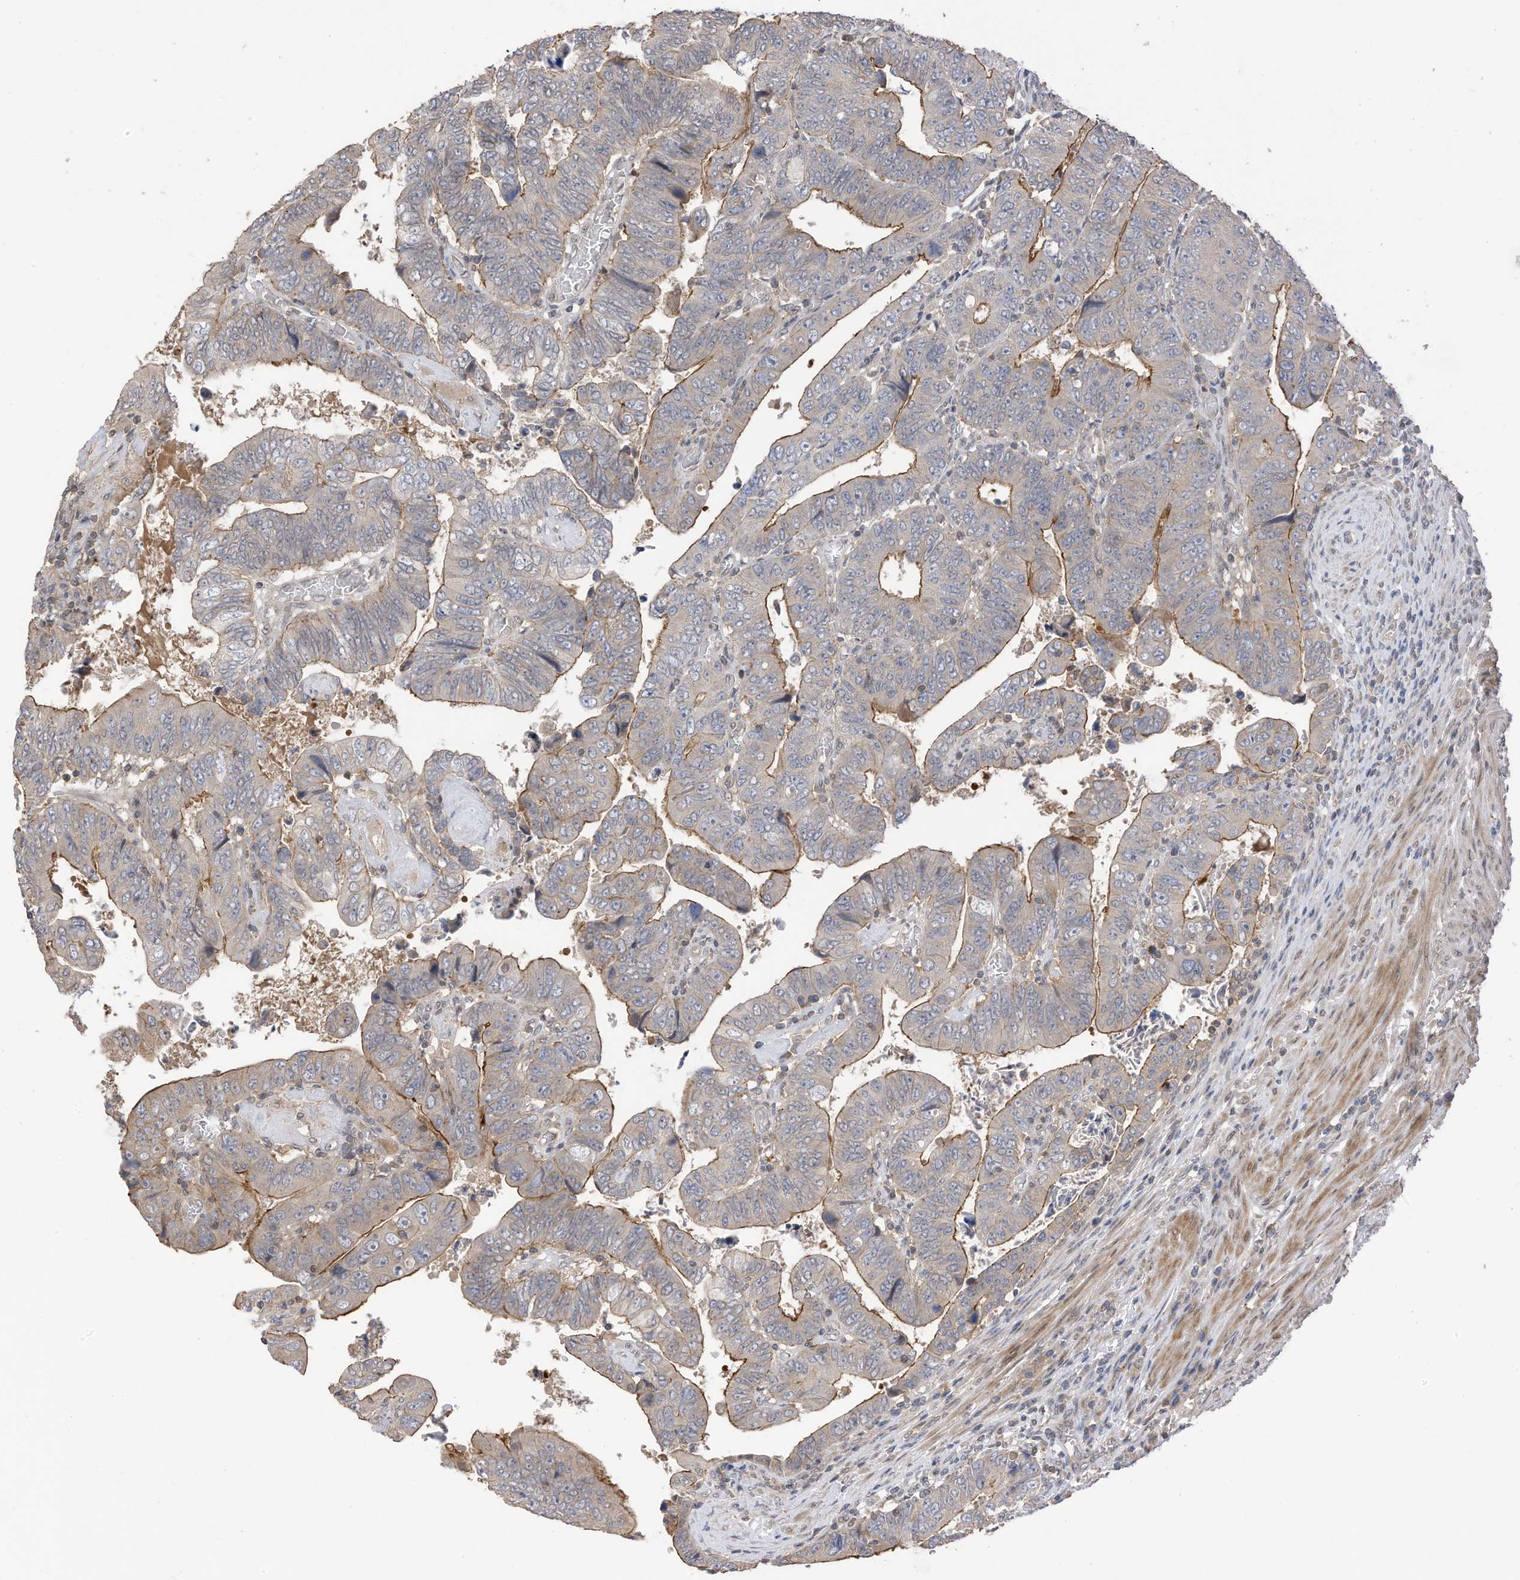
{"staining": {"intensity": "moderate", "quantity": "25%-75%", "location": "cytoplasmic/membranous"}, "tissue": "colorectal cancer", "cell_type": "Tumor cells", "image_type": "cancer", "snomed": [{"axis": "morphology", "description": "Normal tissue, NOS"}, {"axis": "morphology", "description": "Adenocarcinoma, NOS"}, {"axis": "topography", "description": "Rectum"}], "caption": "The histopathology image reveals immunohistochemical staining of colorectal adenocarcinoma. There is moderate cytoplasmic/membranous expression is seen in approximately 25%-75% of tumor cells. Using DAB (3,3'-diaminobenzidine) (brown) and hematoxylin (blue) stains, captured at high magnification using brightfield microscopy.", "gene": "REC8", "patient": {"sex": "female", "age": 65}}